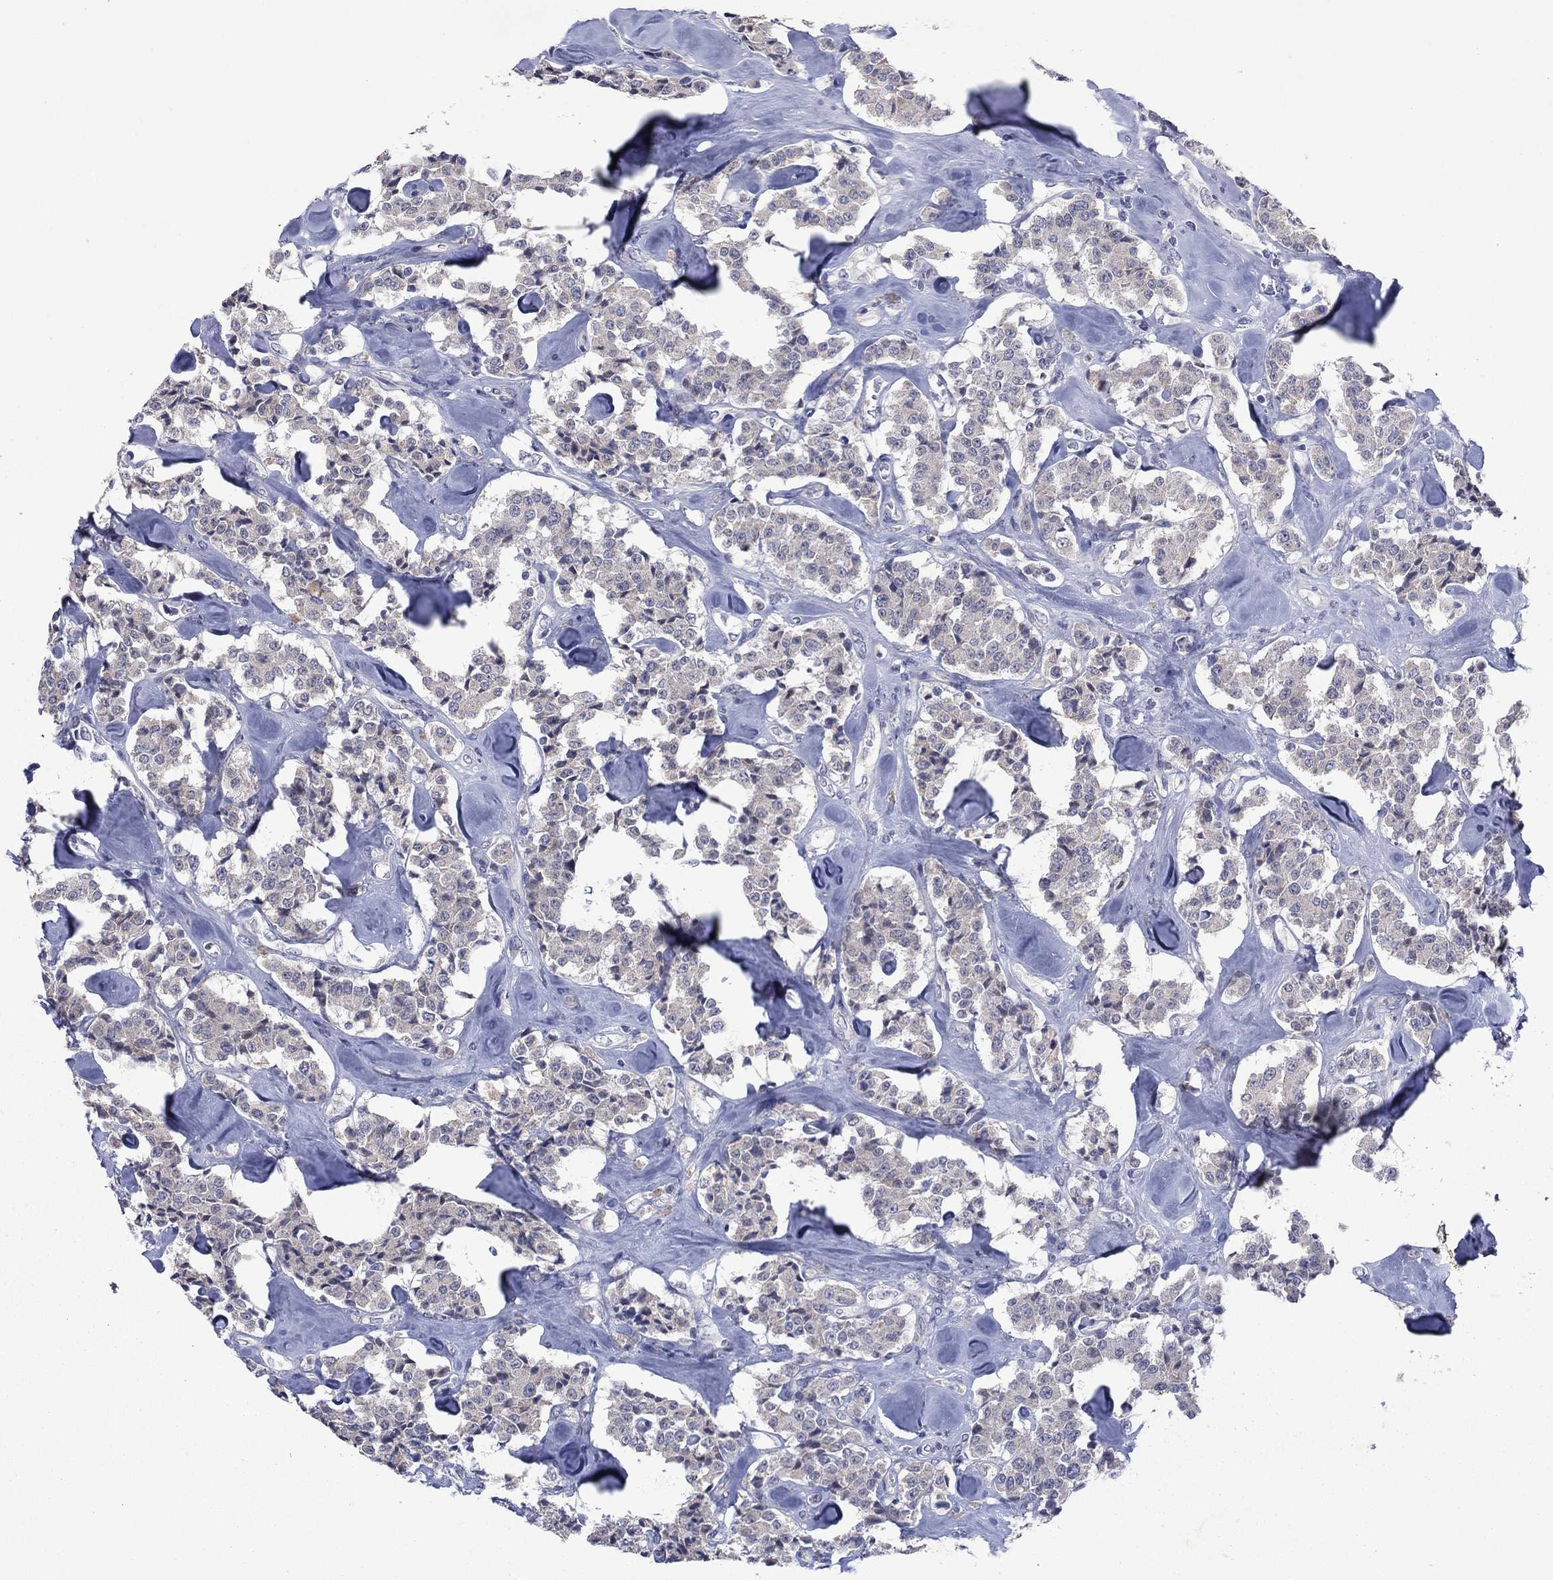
{"staining": {"intensity": "negative", "quantity": "none", "location": "none"}, "tissue": "carcinoid", "cell_type": "Tumor cells", "image_type": "cancer", "snomed": [{"axis": "morphology", "description": "Carcinoid, malignant, NOS"}, {"axis": "topography", "description": "Pancreas"}], "caption": "DAB immunohistochemical staining of malignant carcinoid reveals no significant staining in tumor cells.", "gene": "SDC1", "patient": {"sex": "male", "age": 41}}